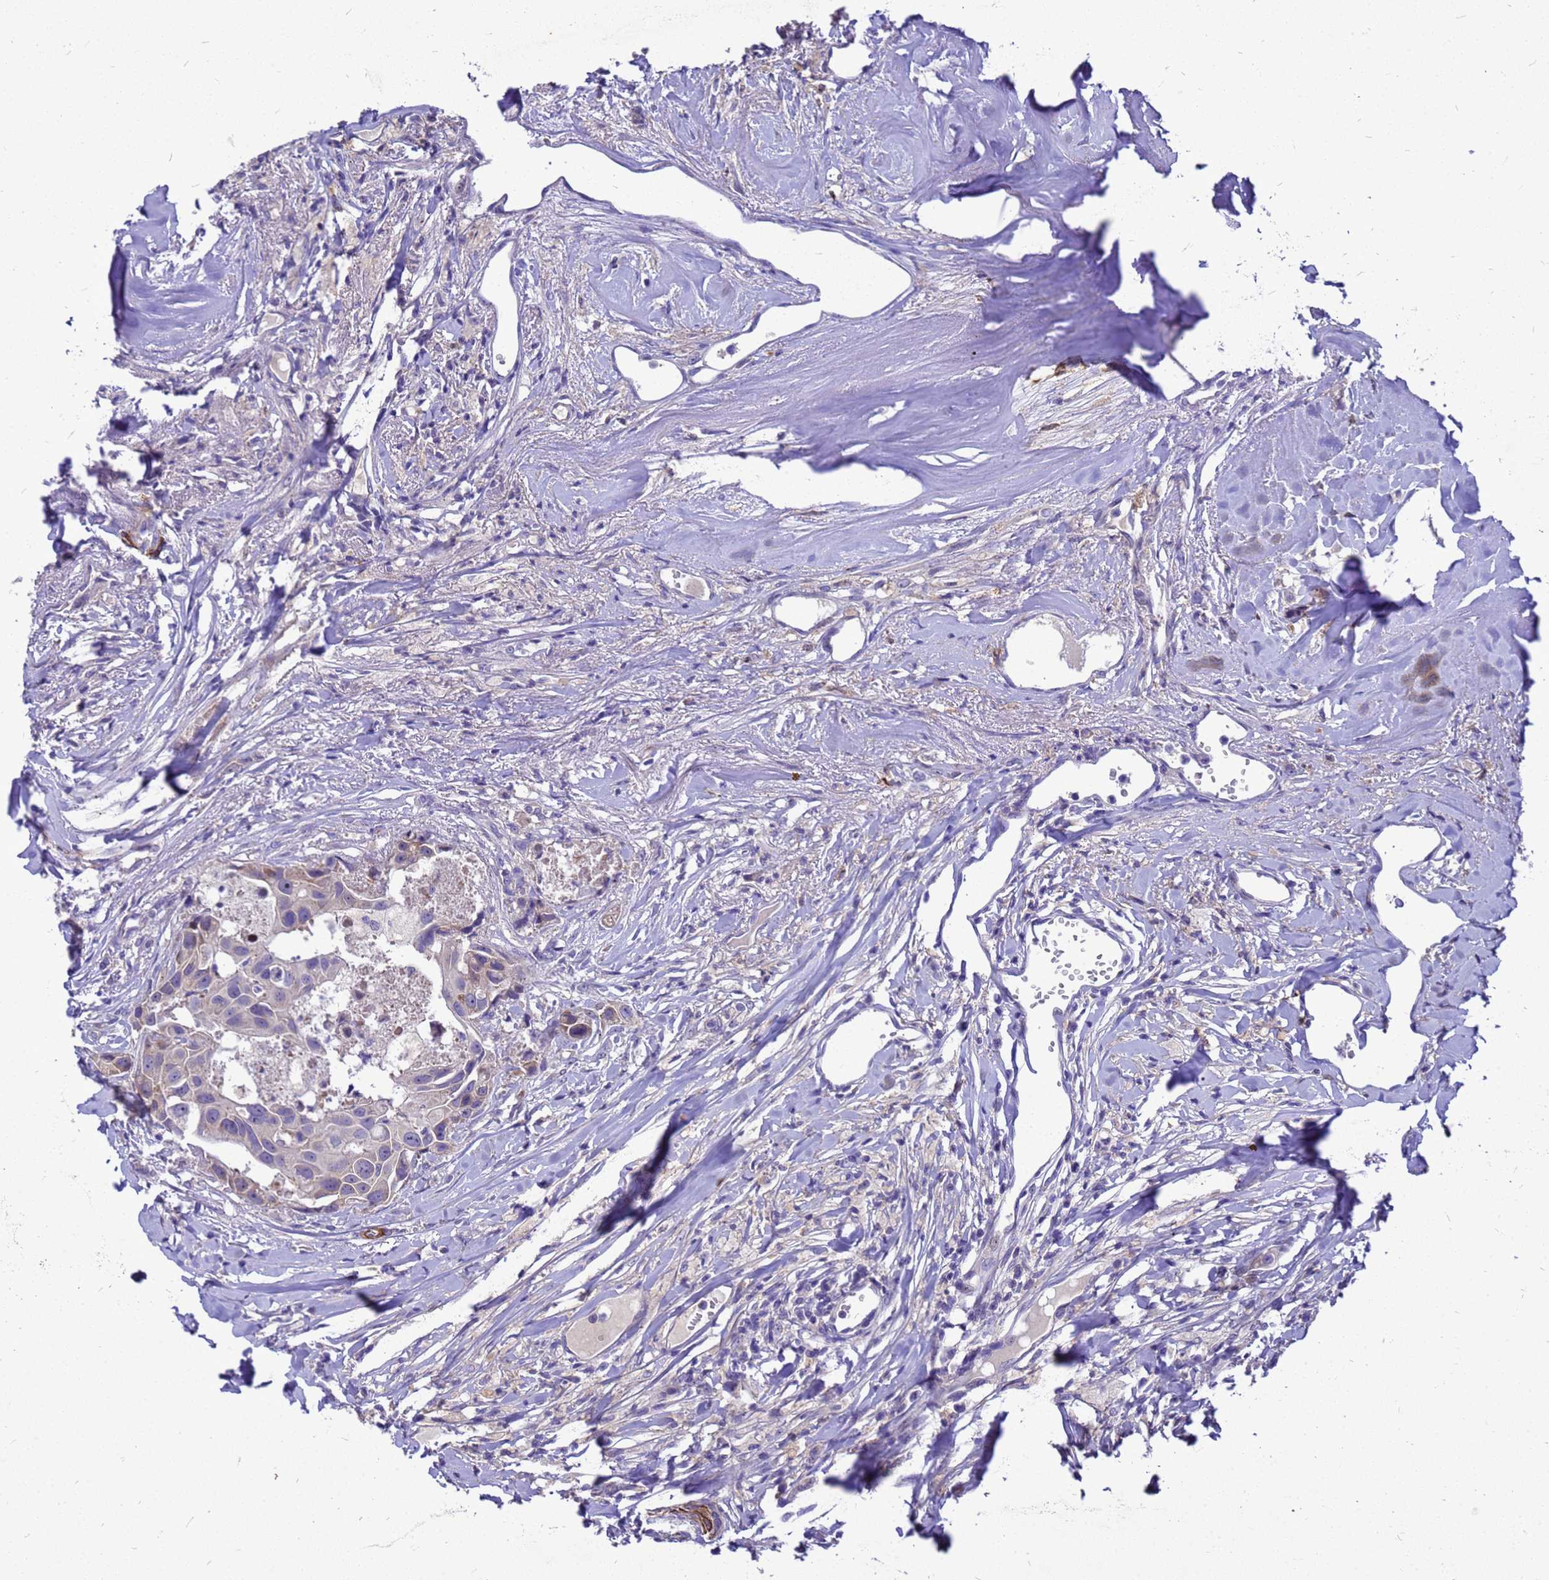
{"staining": {"intensity": "negative", "quantity": "none", "location": "none"}, "tissue": "head and neck cancer", "cell_type": "Tumor cells", "image_type": "cancer", "snomed": [{"axis": "morphology", "description": "Adenocarcinoma, NOS"}, {"axis": "morphology", "description": "Adenocarcinoma, metastatic, NOS"}, {"axis": "topography", "description": "Head-Neck"}], "caption": "Tumor cells are negative for protein expression in human head and neck metastatic adenocarcinoma.", "gene": "POP7", "patient": {"sex": "male", "age": 75}}